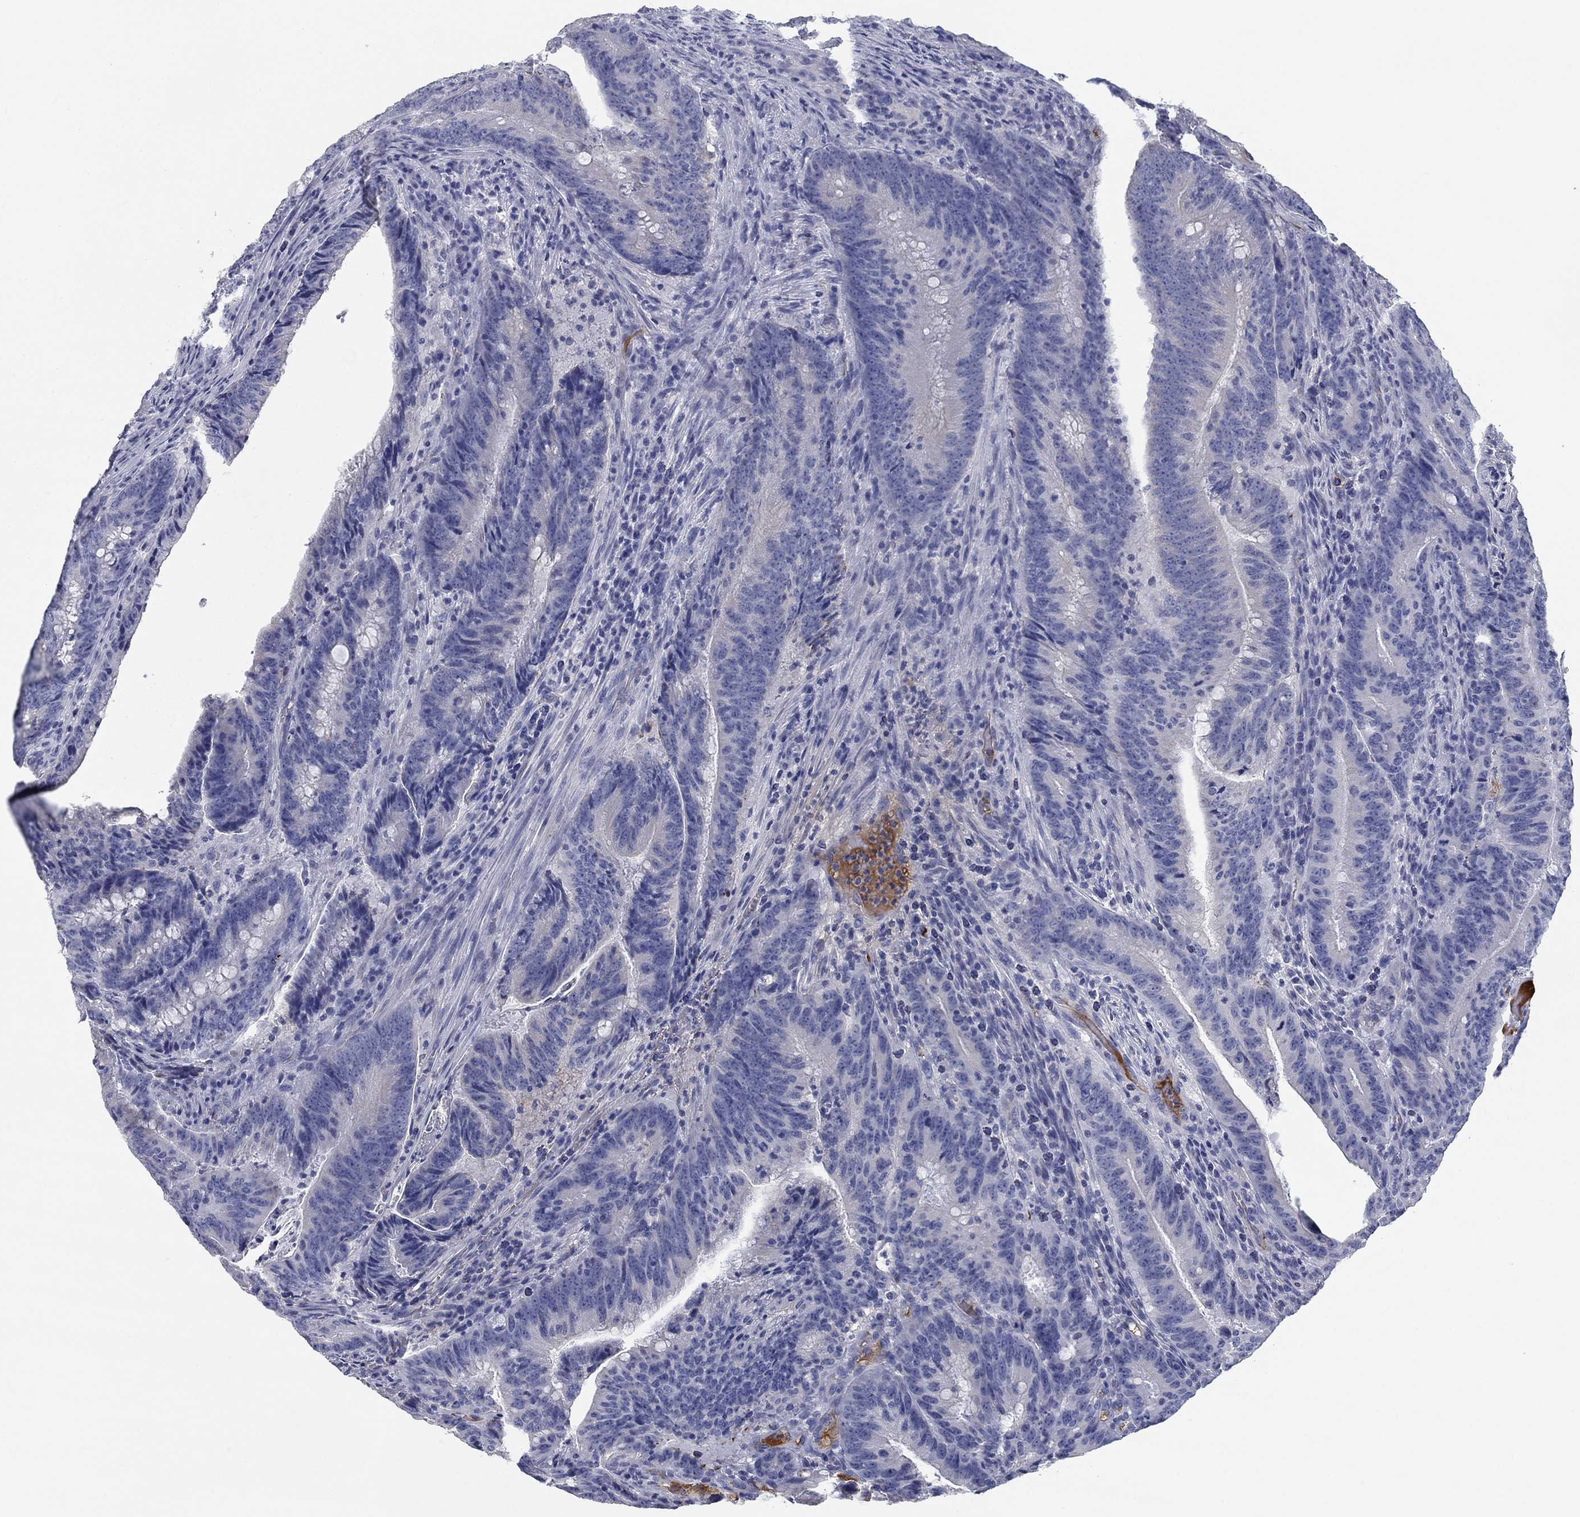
{"staining": {"intensity": "negative", "quantity": "none", "location": "none"}, "tissue": "colorectal cancer", "cell_type": "Tumor cells", "image_type": "cancer", "snomed": [{"axis": "morphology", "description": "Adenocarcinoma, NOS"}, {"axis": "topography", "description": "Colon"}], "caption": "Tumor cells show no significant staining in colorectal adenocarcinoma.", "gene": "APOC3", "patient": {"sex": "female", "age": 87}}